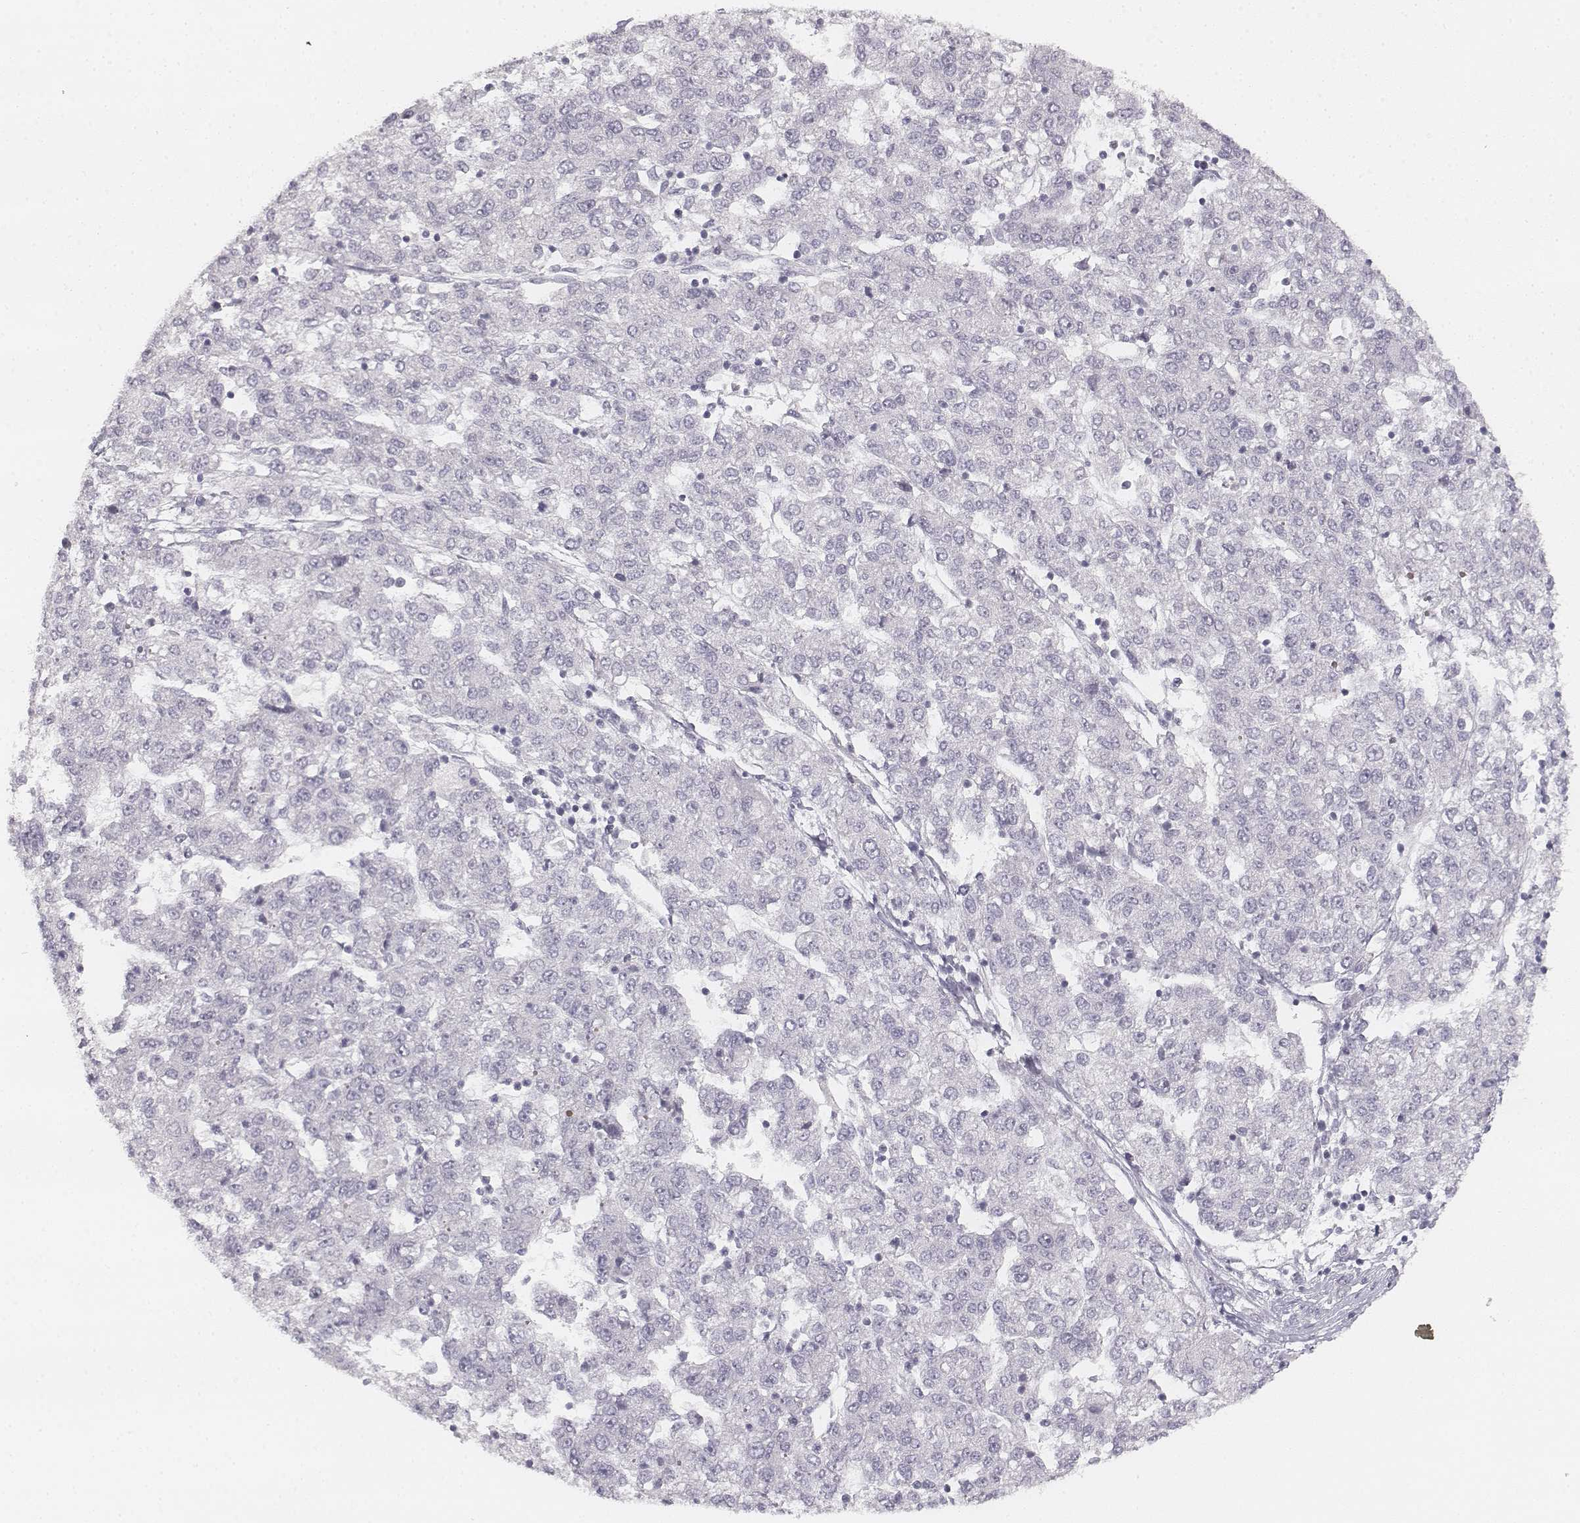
{"staining": {"intensity": "negative", "quantity": "none", "location": "none"}, "tissue": "liver cancer", "cell_type": "Tumor cells", "image_type": "cancer", "snomed": [{"axis": "morphology", "description": "Carcinoma, Hepatocellular, NOS"}, {"axis": "topography", "description": "Liver"}], "caption": "Immunohistochemistry (IHC) photomicrograph of neoplastic tissue: human hepatocellular carcinoma (liver) stained with DAB (3,3'-diaminobenzidine) reveals no significant protein staining in tumor cells. (Stains: DAB immunohistochemistry with hematoxylin counter stain, Microscopy: brightfield microscopy at high magnification).", "gene": "DSG4", "patient": {"sex": "male", "age": 56}}